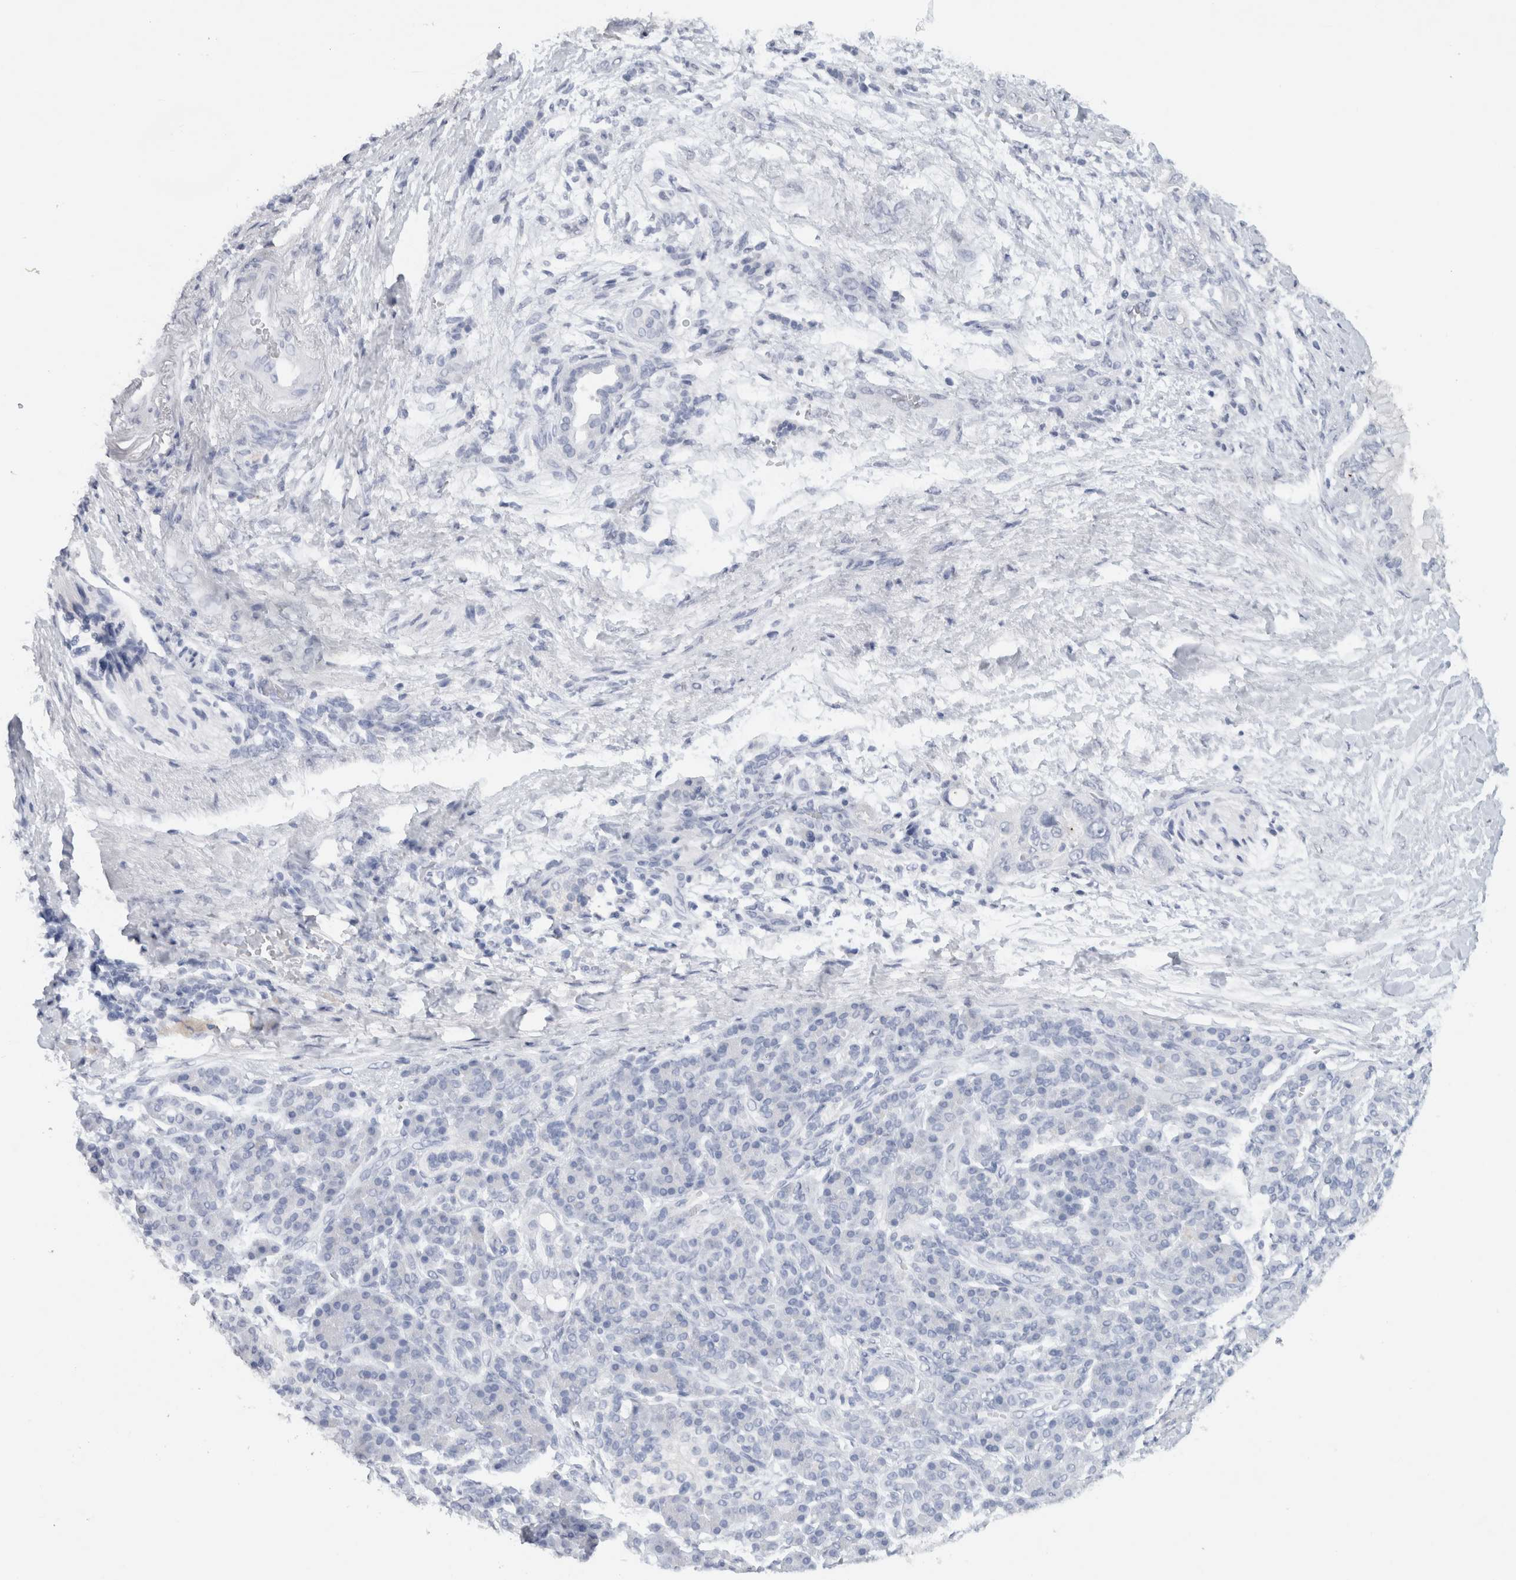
{"staining": {"intensity": "negative", "quantity": "none", "location": "none"}, "tissue": "pancreatic cancer", "cell_type": "Tumor cells", "image_type": "cancer", "snomed": [{"axis": "morphology", "description": "Adenocarcinoma, NOS"}, {"axis": "topography", "description": "Pancreas"}], "caption": "High power microscopy histopathology image of an immunohistochemistry (IHC) micrograph of pancreatic cancer, revealing no significant expression in tumor cells. (DAB immunohistochemistry visualized using brightfield microscopy, high magnification).", "gene": "CNTN1", "patient": {"sex": "male", "age": 59}}